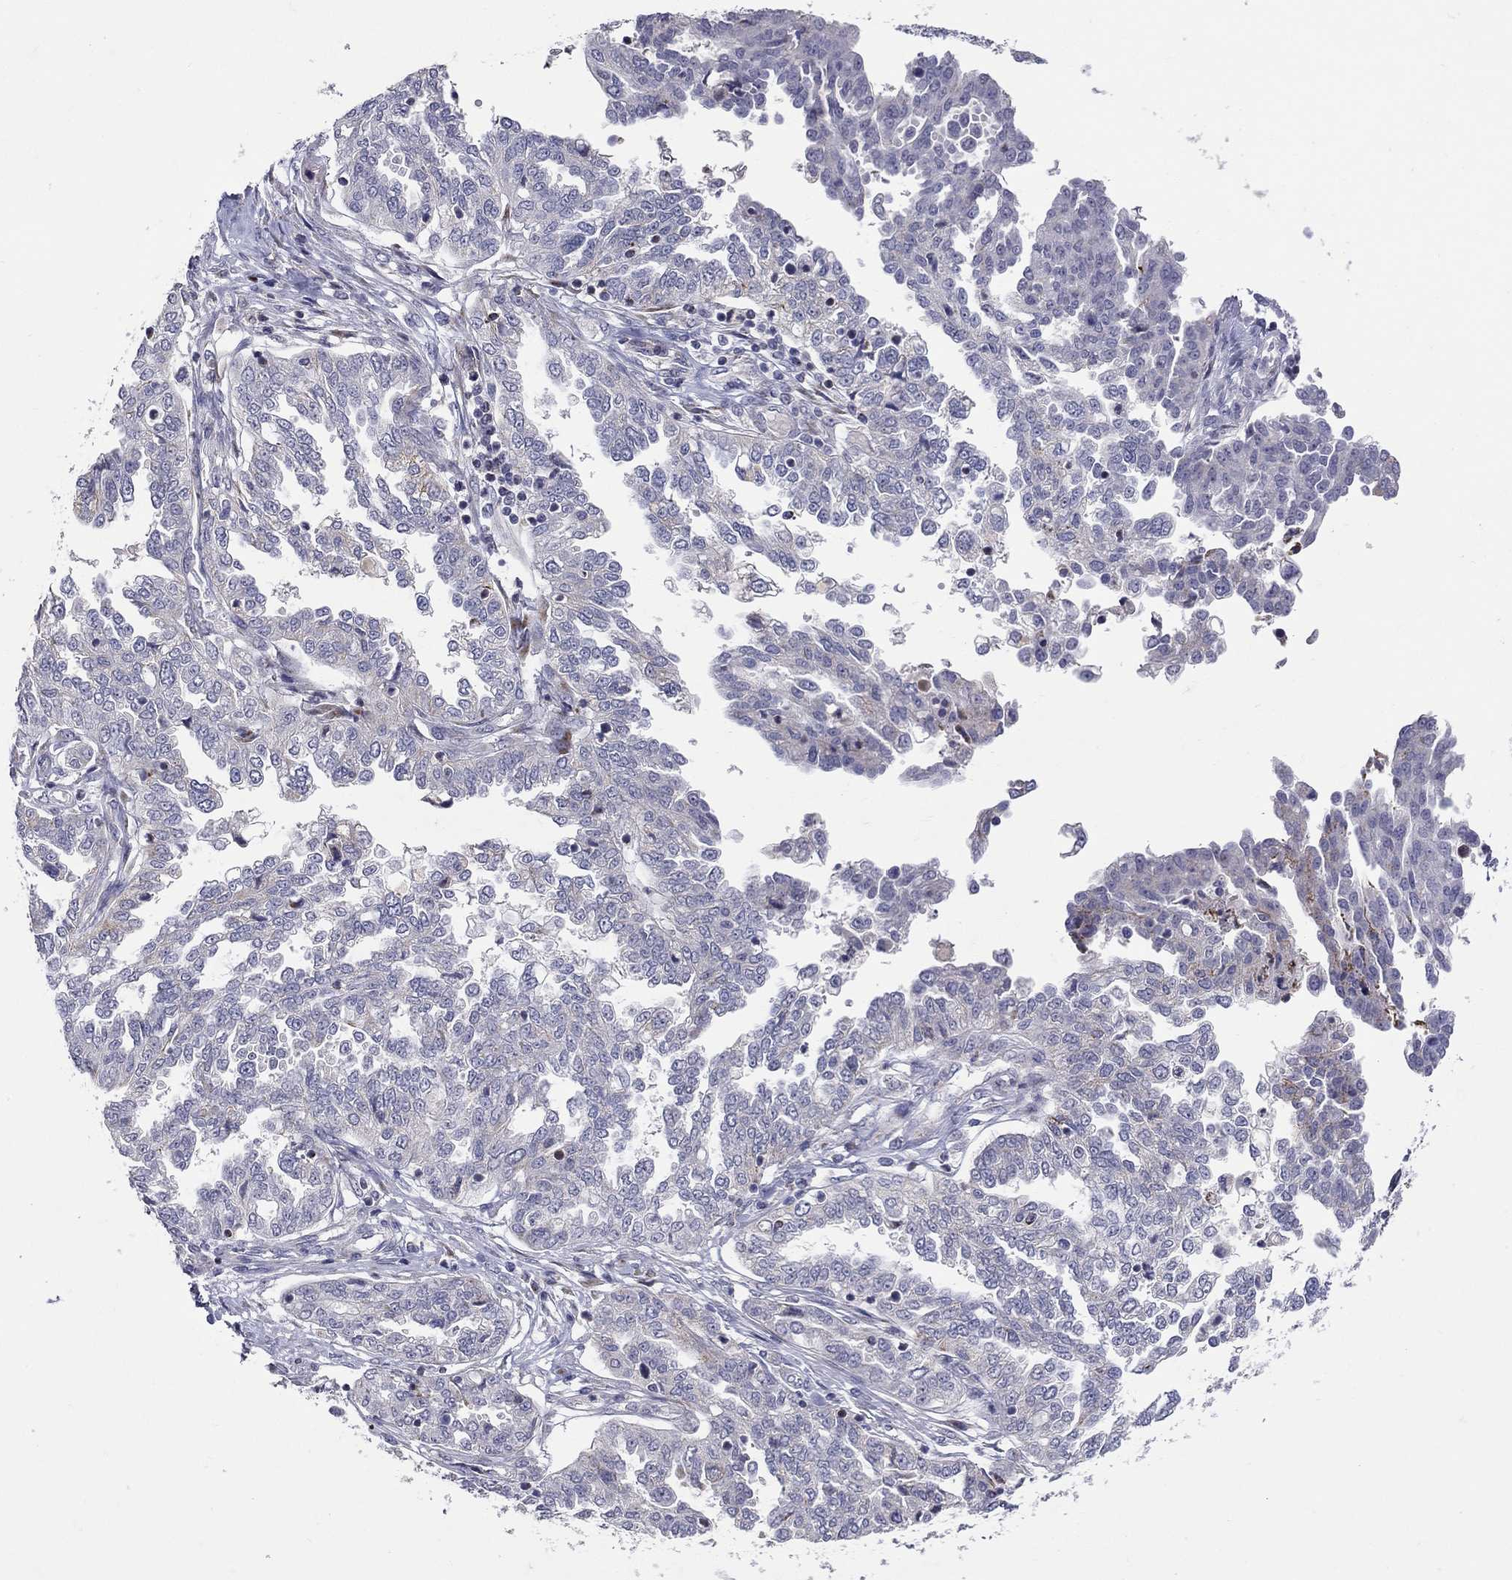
{"staining": {"intensity": "negative", "quantity": "none", "location": "none"}, "tissue": "ovarian cancer", "cell_type": "Tumor cells", "image_type": "cancer", "snomed": [{"axis": "morphology", "description": "Cystadenocarcinoma, serous, NOS"}, {"axis": "topography", "description": "Ovary"}], "caption": "High power microscopy image of an immunohistochemistry (IHC) photomicrograph of ovarian cancer (serous cystadenocarcinoma), revealing no significant staining in tumor cells.", "gene": "HMX2", "patient": {"sex": "female", "age": 67}}